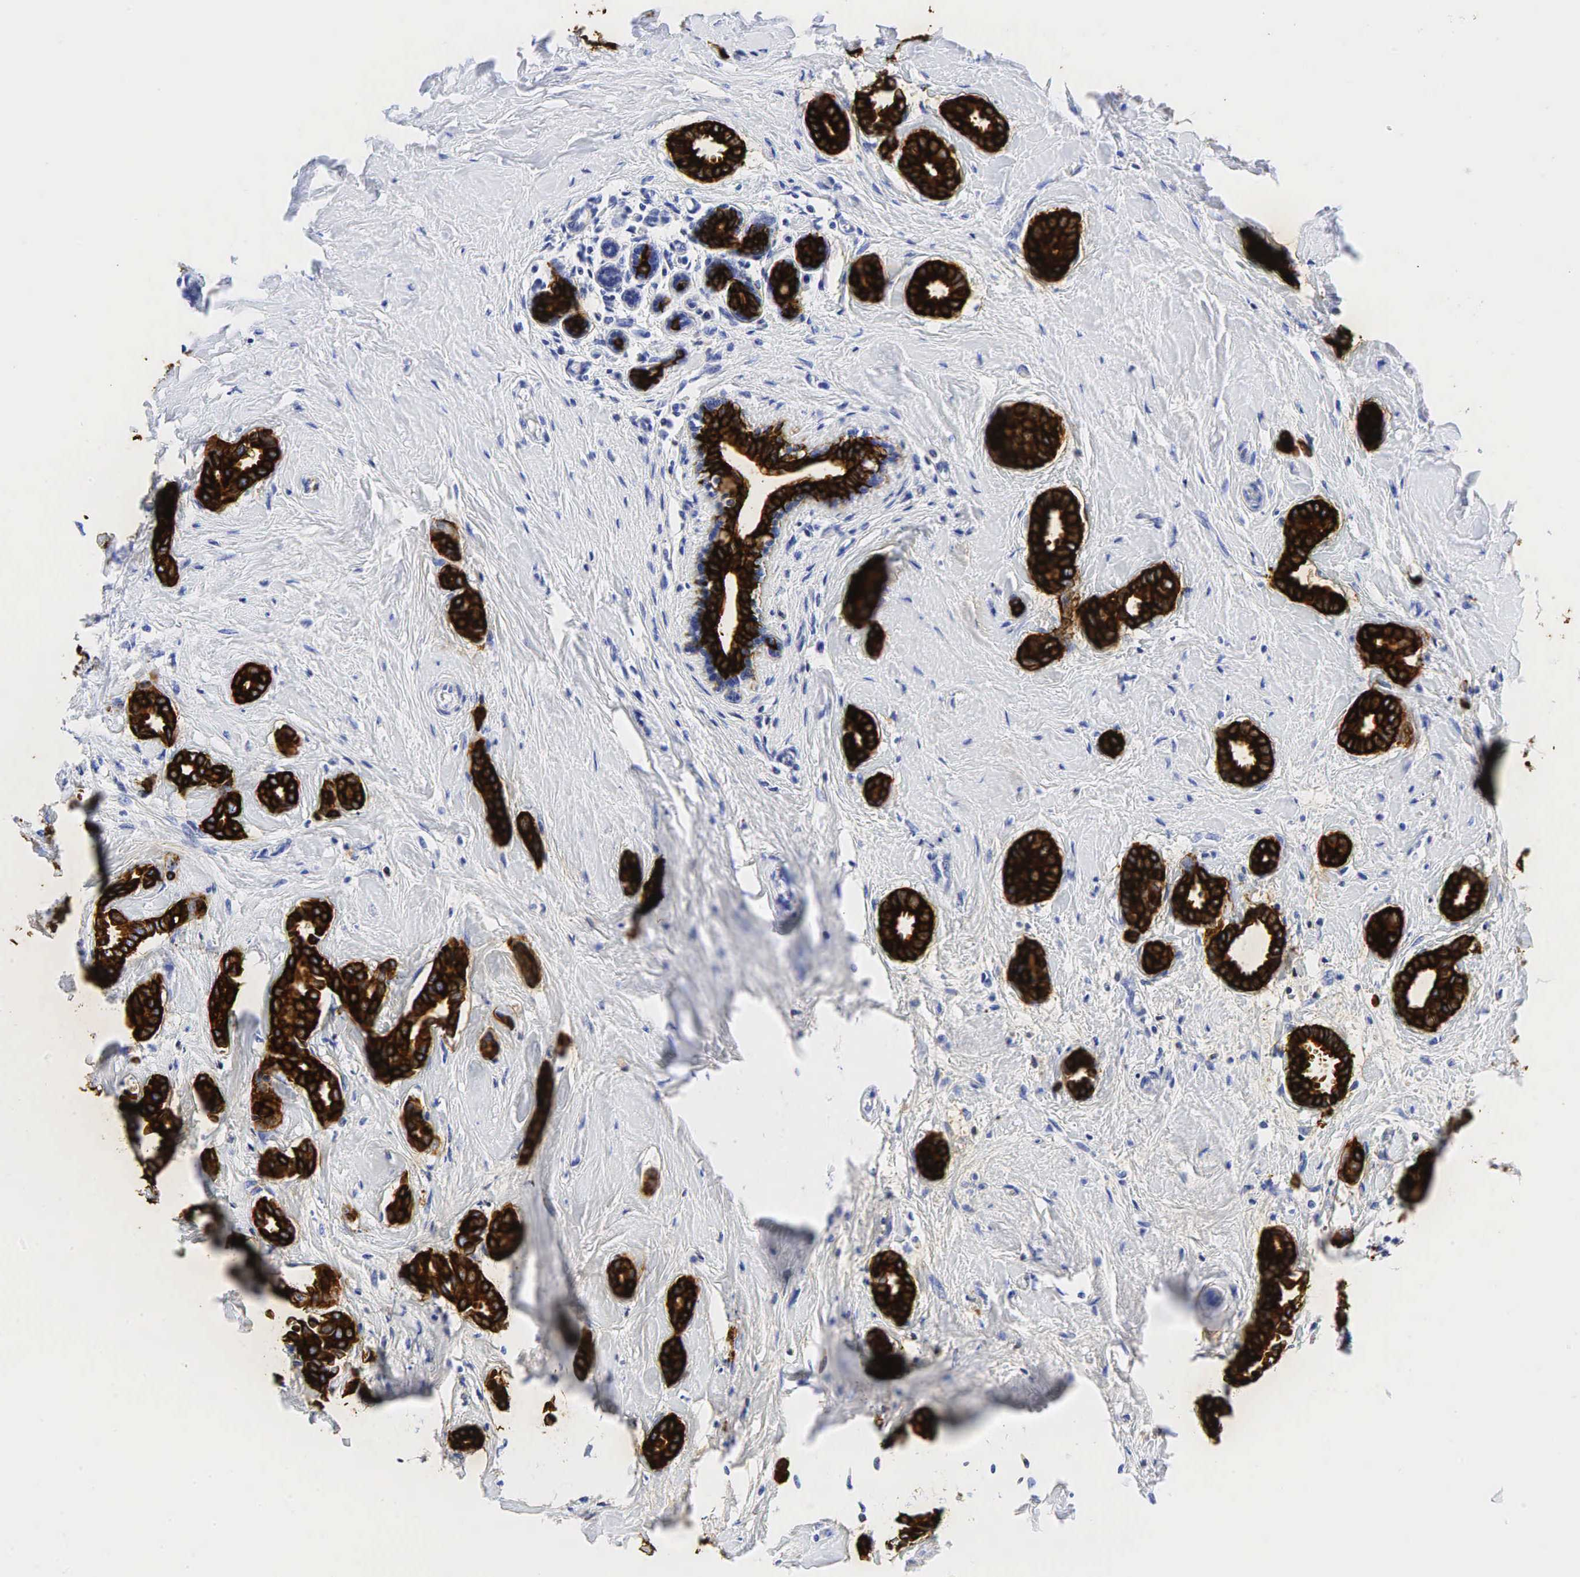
{"staining": {"intensity": "strong", "quantity": ">75%", "location": "cytoplasmic/membranous"}, "tissue": "breast cancer", "cell_type": "Tumor cells", "image_type": "cancer", "snomed": [{"axis": "morphology", "description": "Duct carcinoma"}, {"axis": "topography", "description": "Breast"}], "caption": "Breast cancer (infiltrating ductal carcinoma) stained with DAB (3,3'-diaminobenzidine) immunohistochemistry (IHC) reveals high levels of strong cytoplasmic/membranous expression in about >75% of tumor cells. (DAB (3,3'-diaminobenzidine) = brown stain, brightfield microscopy at high magnification).", "gene": "KRT7", "patient": {"sex": "female", "age": 50}}